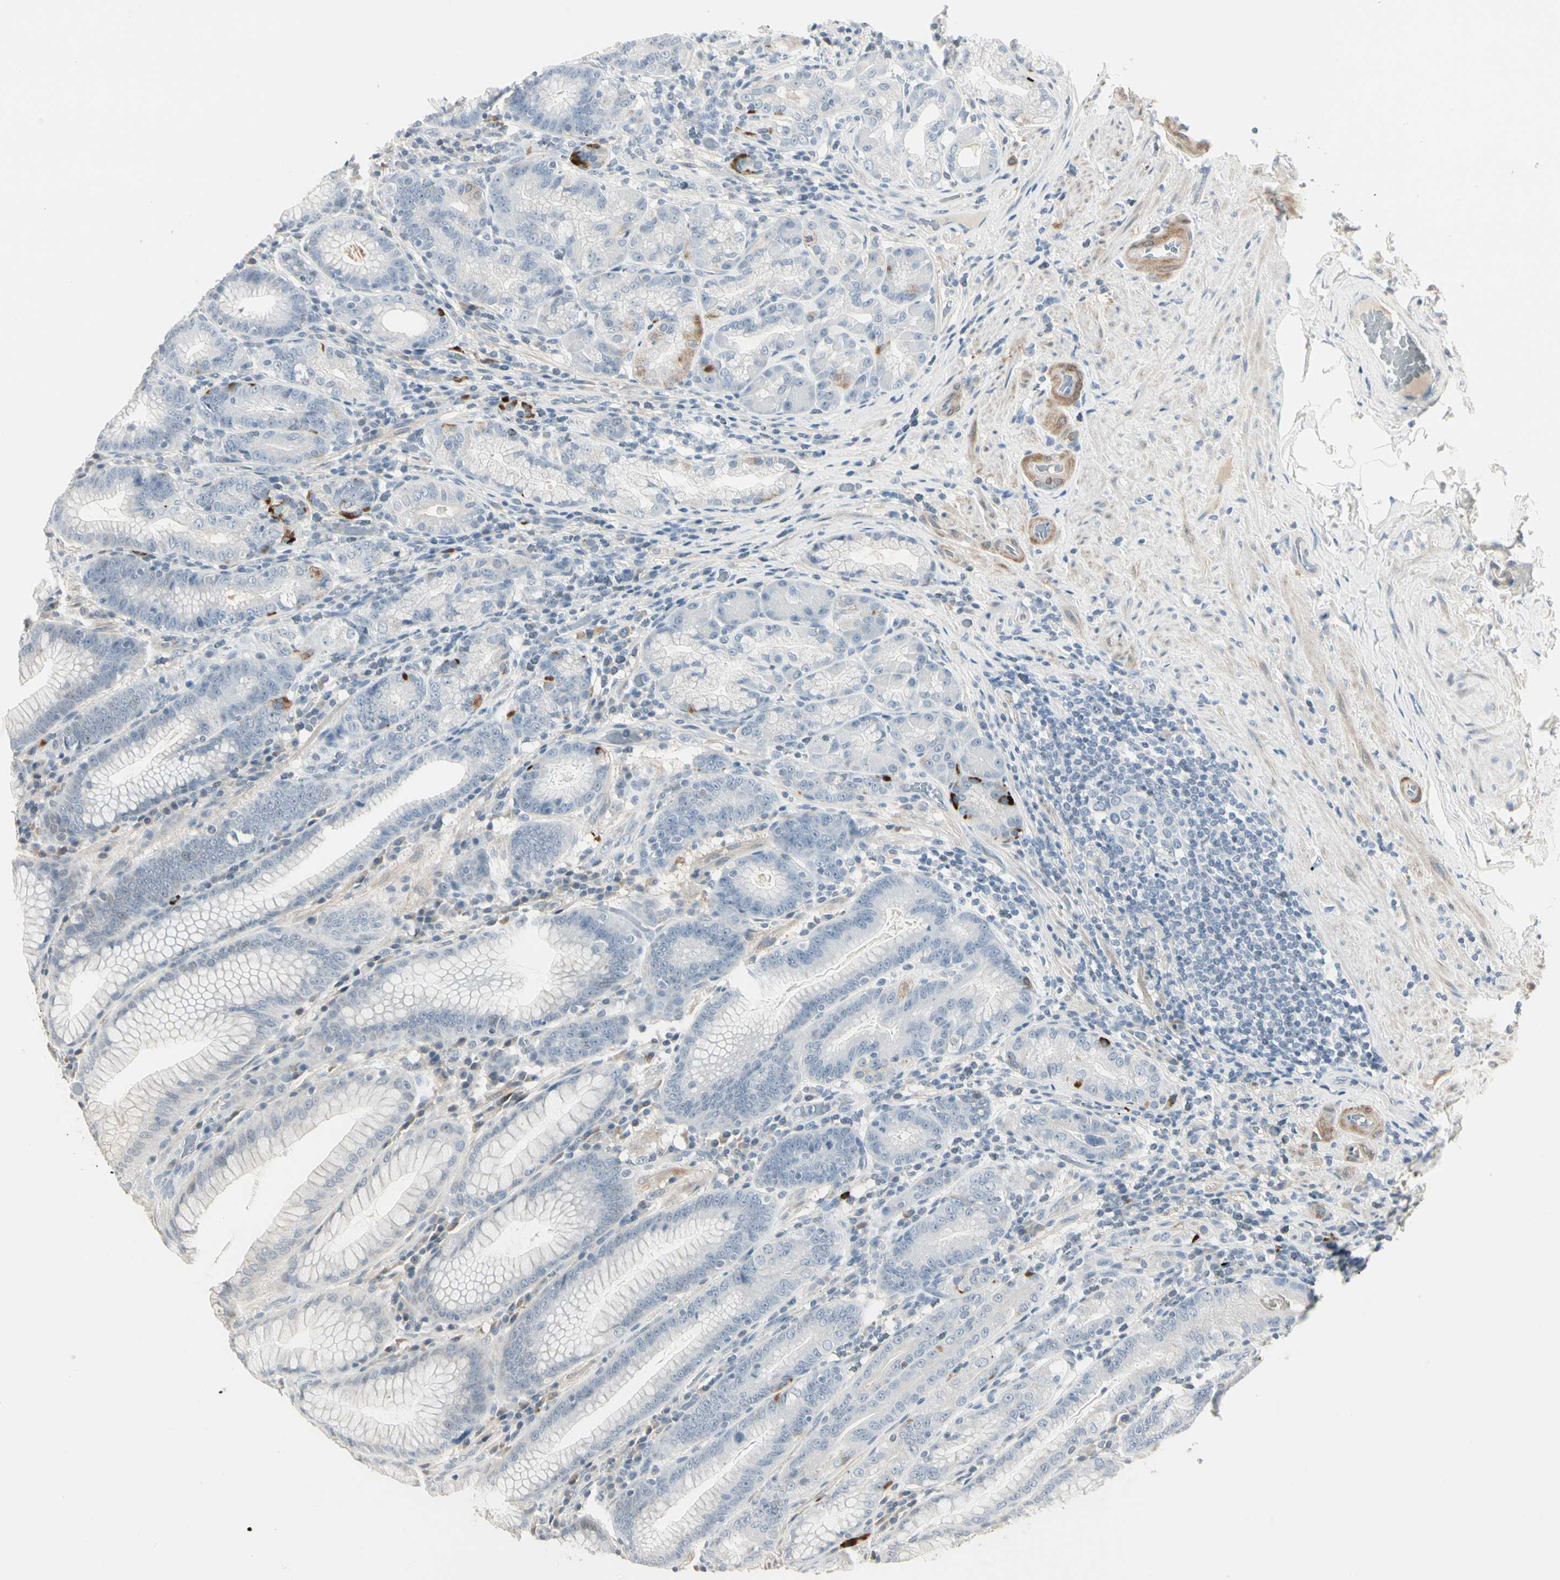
{"staining": {"intensity": "negative", "quantity": "none", "location": "none"}, "tissue": "stomach", "cell_type": "Glandular cells", "image_type": "normal", "snomed": [{"axis": "morphology", "description": "Normal tissue, NOS"}, {"axis": "topography", "description": "Stomach, lower"}], "caption": "IHC of unremarkable human stomach reveals no expression in glandular cells.", "gene": "DMPK", "patient": {"sex": "female", "age": 76}}